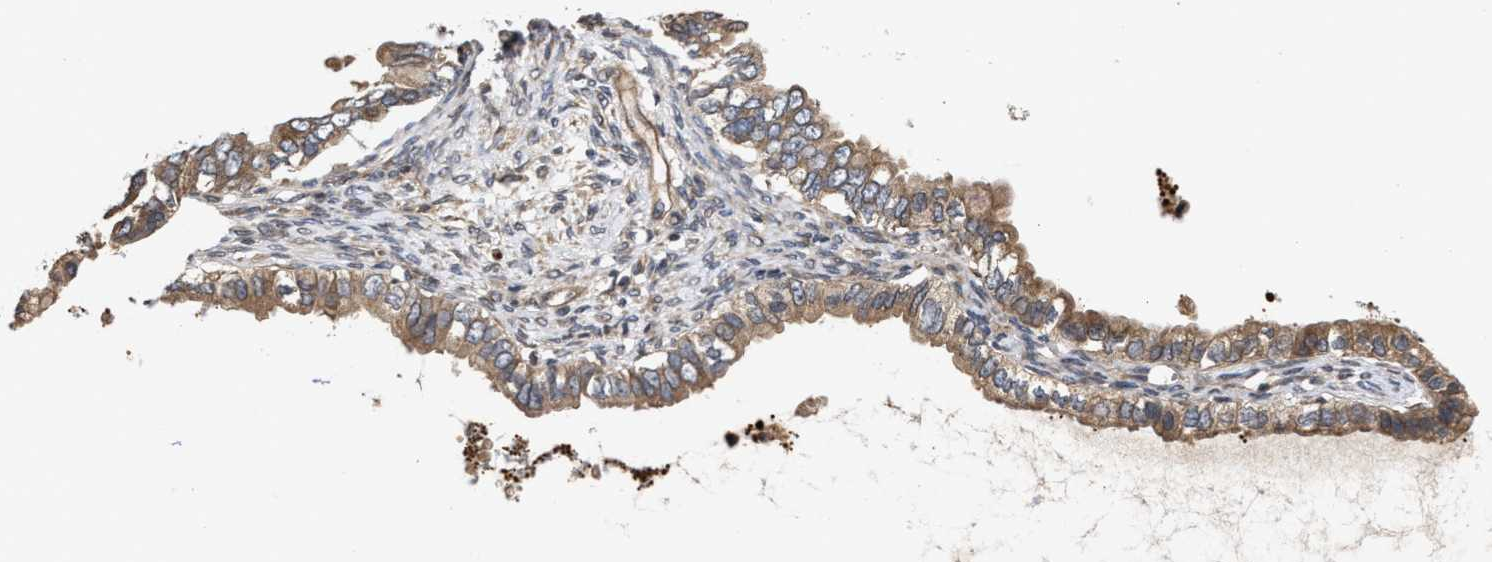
{"staining": {"intensity": "moderate", "quantity": ">75%", "location": "cytoplasmic/membranous"}, "tissue": "ovarian cancer", "cell_type": "Tumor cells", "image_type": "cancer", "snomed": [{"axis": "morphology", "description": "Cystadenocarcinoma, mucinous, NOS"}, {"axis": "topography", "description": "Ovary"}], "caption": "Human ovarian cancer (mucinous cystadenocarcinoma) stained for a protein (brown) shows moderate cytoplasmic/membranous positive positivity in about >75% of tumor cells.", "gene": "SAR1A", "patient": {"sex": "female", "age": 80}}